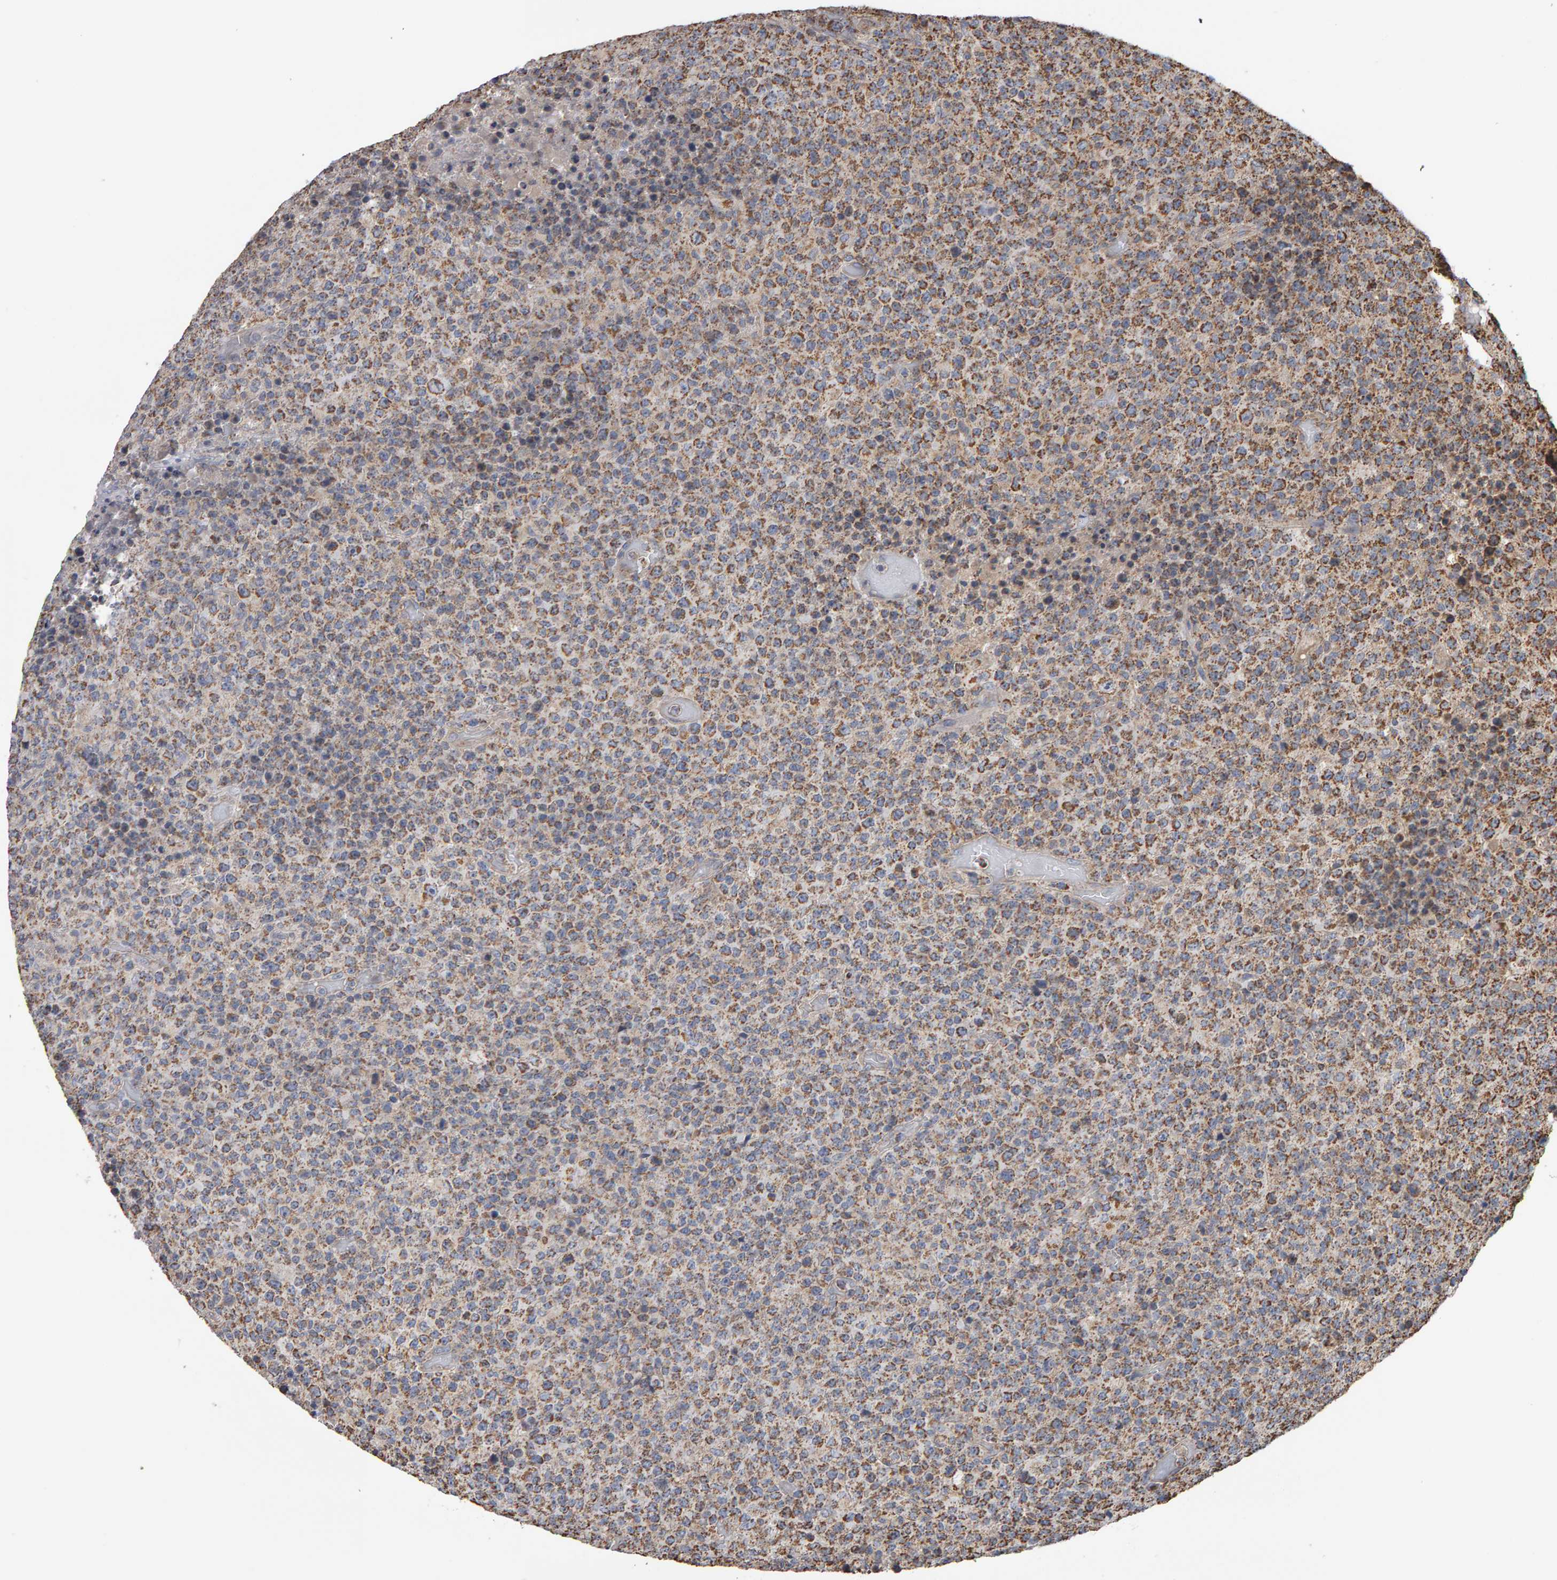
{"staining": {"intensity": "moderate", "quantity": ">75%", "location": "cytoplasmic/membranous"}, "tissue": "lymphoma", "cell_type": "Tumor cells", "image_type": "cancer", "snomed": [{"axis": "morphology", "description": "Malignant lymphoma, non-Hodgkin's type, High grade"}, {"axis": "topography", "description": "Lymph node"}], "caption": "Immunohistochemistry of malignant lymphoma, non-Hodgkin's type (high-grade) reveals medium levels of moderate cytoplasmic/membranous expression in about >75% of tumor cells.", "gene": "TOM1L1", "patient": {"sex": "male", "age": 13}}